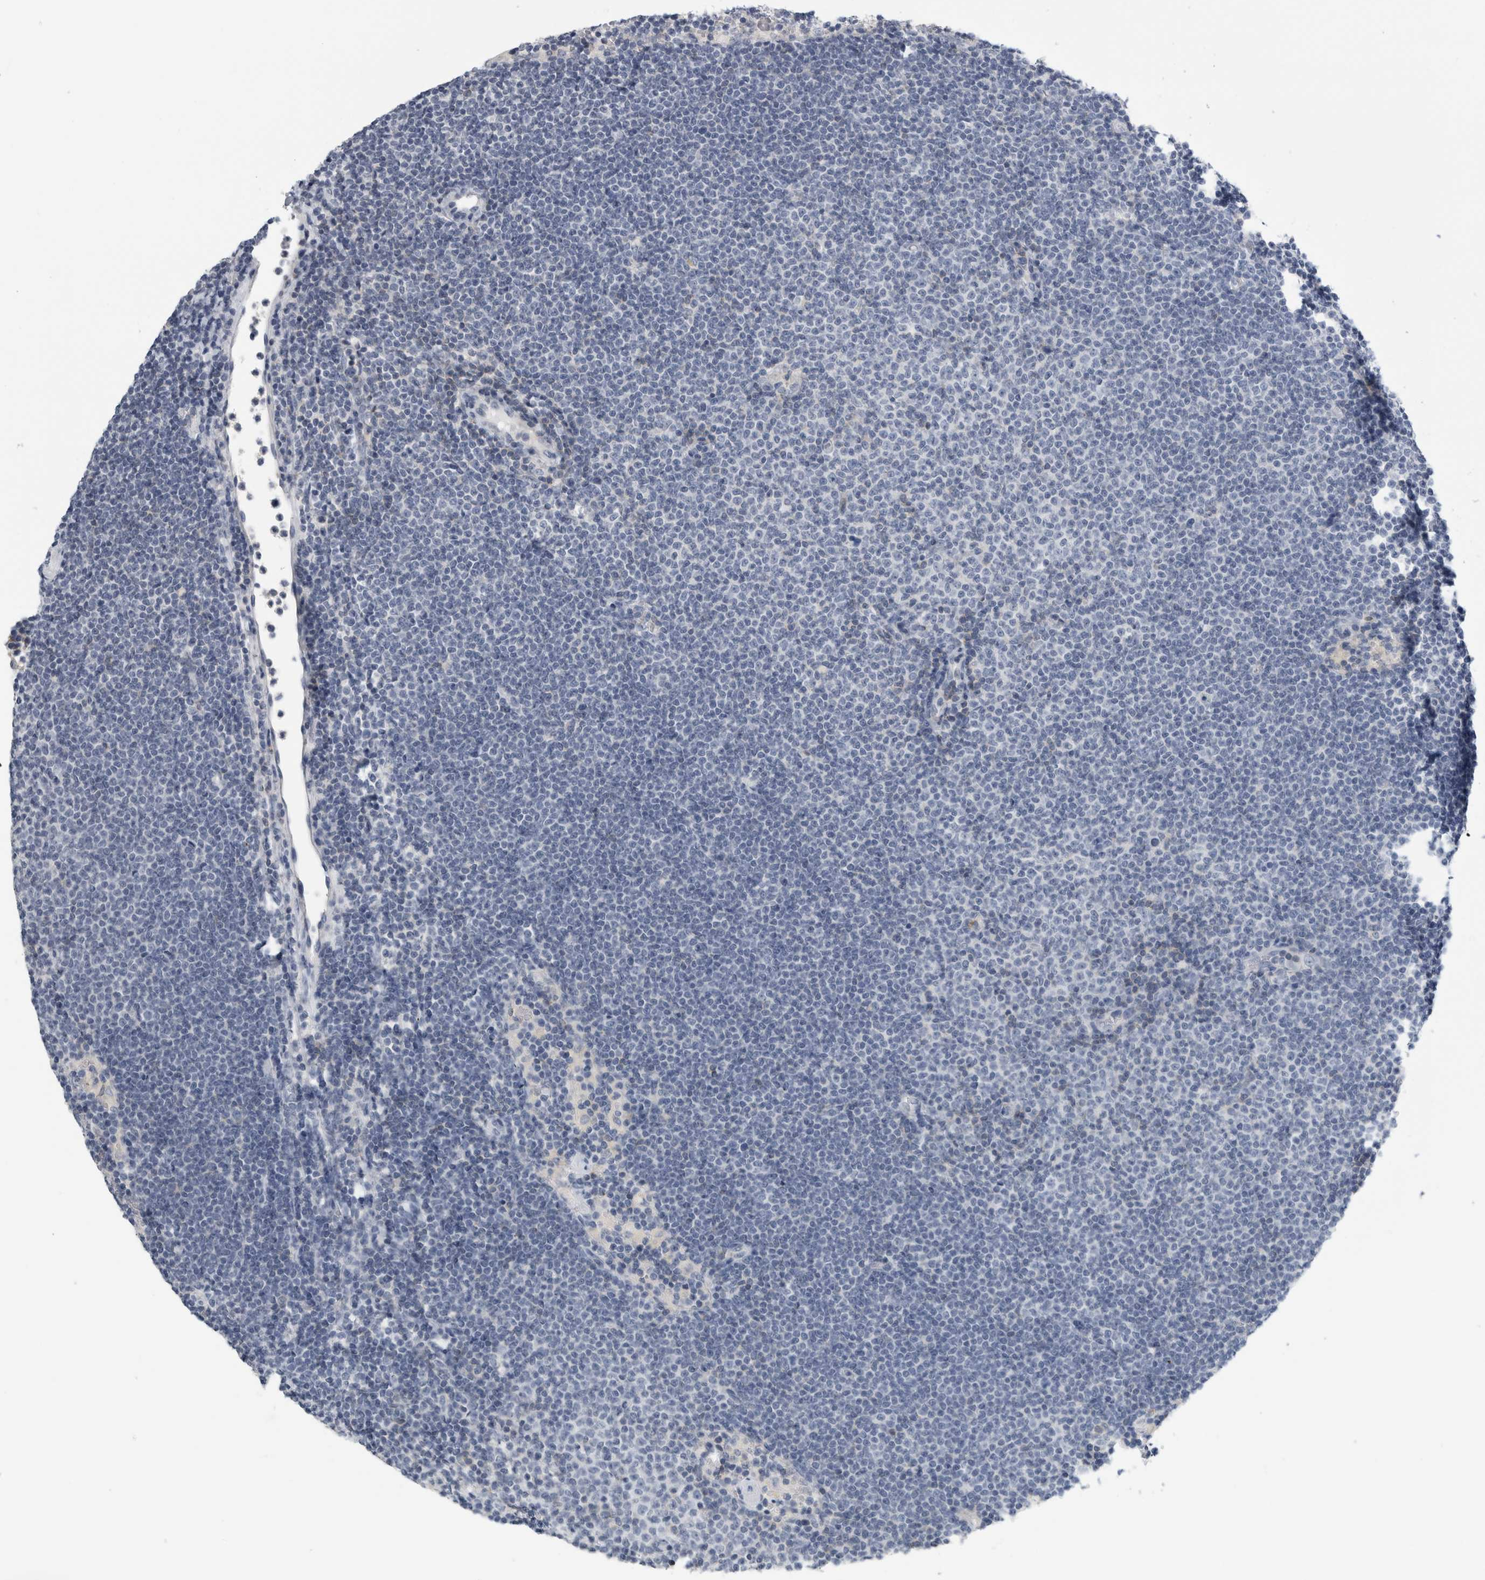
{"staining": {"intensity": "negative", "quantity": "none", "location": "none"}, "tissue": "lymphoma", "cell_type": "Tumor cells", "image_type": "cancer", "snomed": [{"axis": "morphology", "description": "Malignant lymphoma, non-Hodgkin's type, Low grade"}, {"axis": "topography", "description": "Lymph node"}], "caption": "High power microscopy micrograph of an immunohistochemistry photomicrograph of low-grade malignant lymphoma, non-Hodgkin's type, revealing no significant positivity in tumor cells.", "gene": "ANKFY1", "patient": {"sex": "female", "age": 53}}